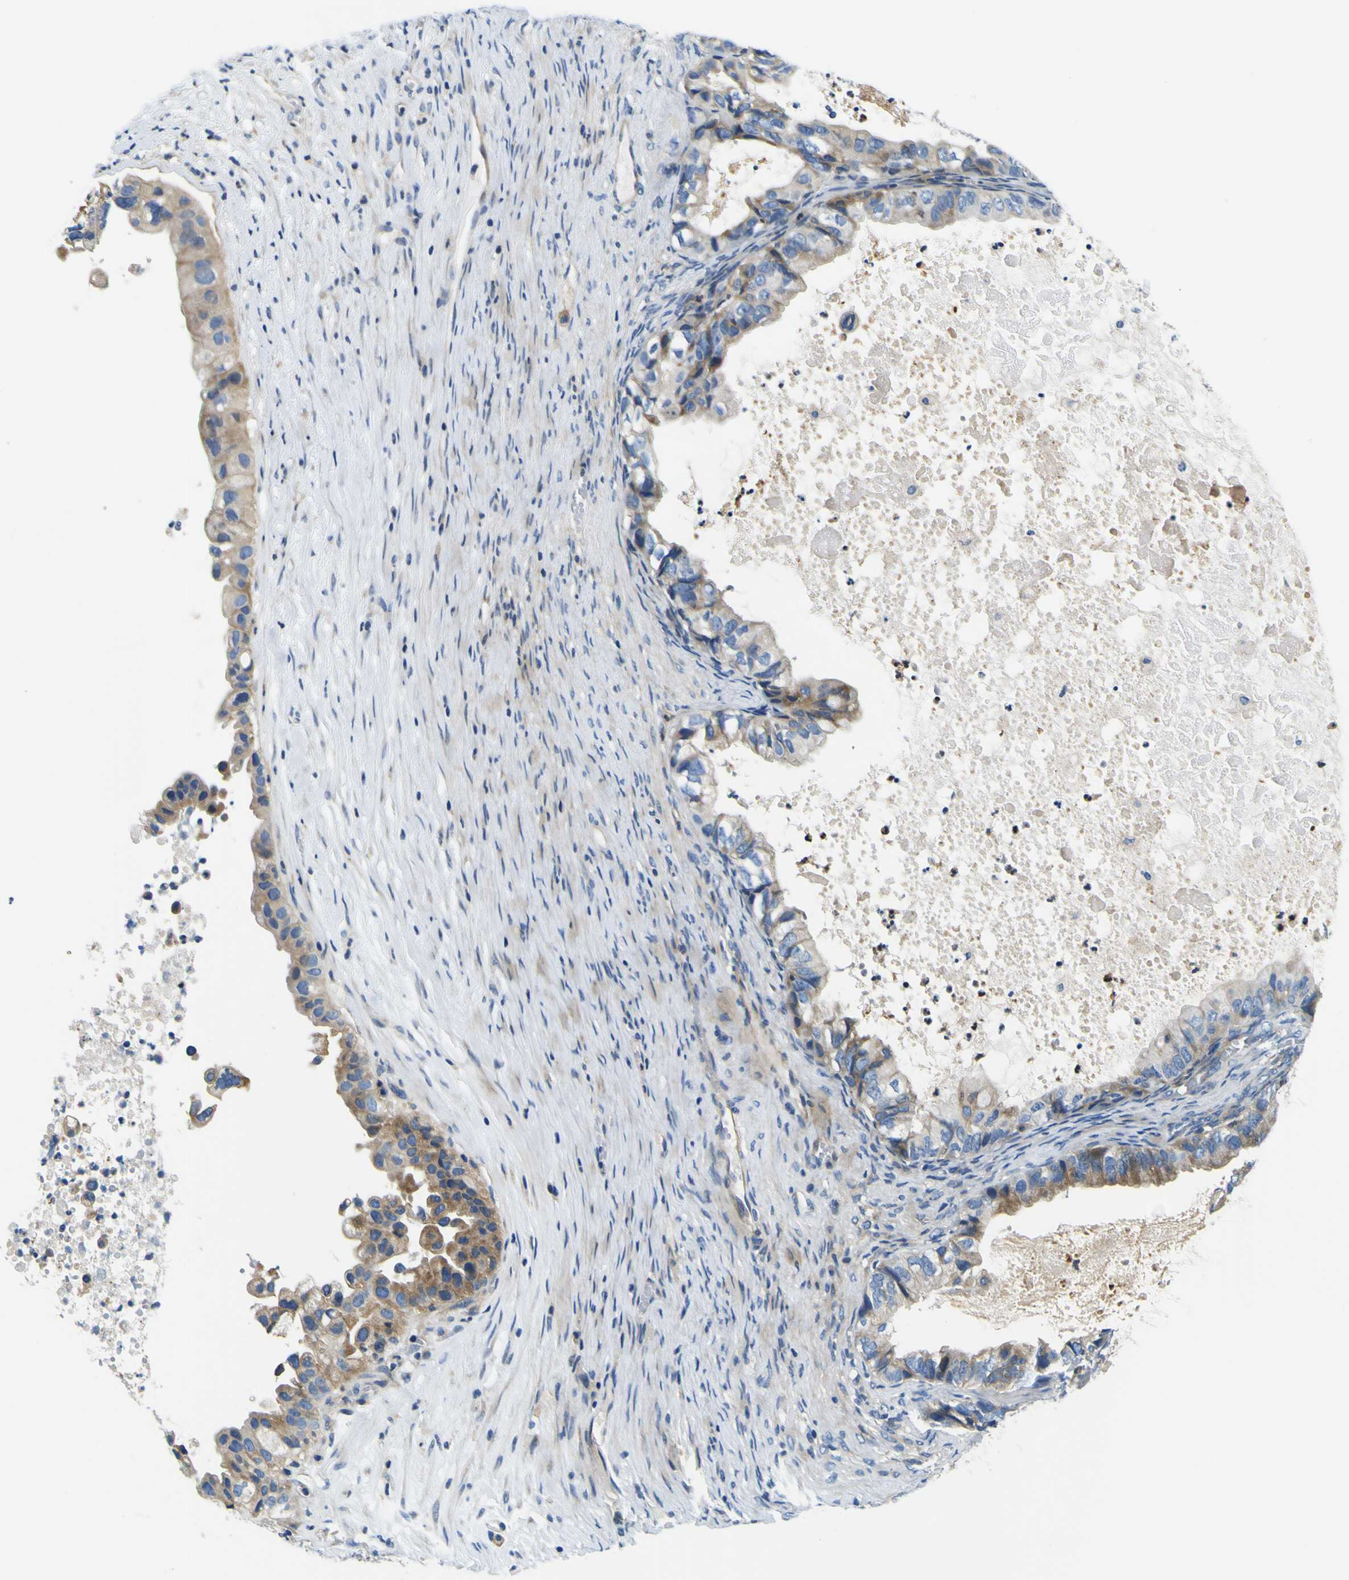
{"staining": {"intensity": "moderate", "quantity": "25%-75%", "location": "cytoplasmic/membranous"}, "tissue": "ovarian cancer", "cell_type": "Tumor cells", "image_type": "cancer", "snomed": [{"axis": "morphology", "description": "Cystadenocarcinoma, mucinous, NOS"}, {"axis": "topography", "description": "Ovary"}], "caption": "Moderate cytoplasmic/membranous protein positivity is present in about 25%-75% of tumor cells in ovarian mucinous cystadenocarcinoma. Nuclei are stained in blue.", "gene": "CLSTN1", "patient": {"sex": "female", "age": 80}}